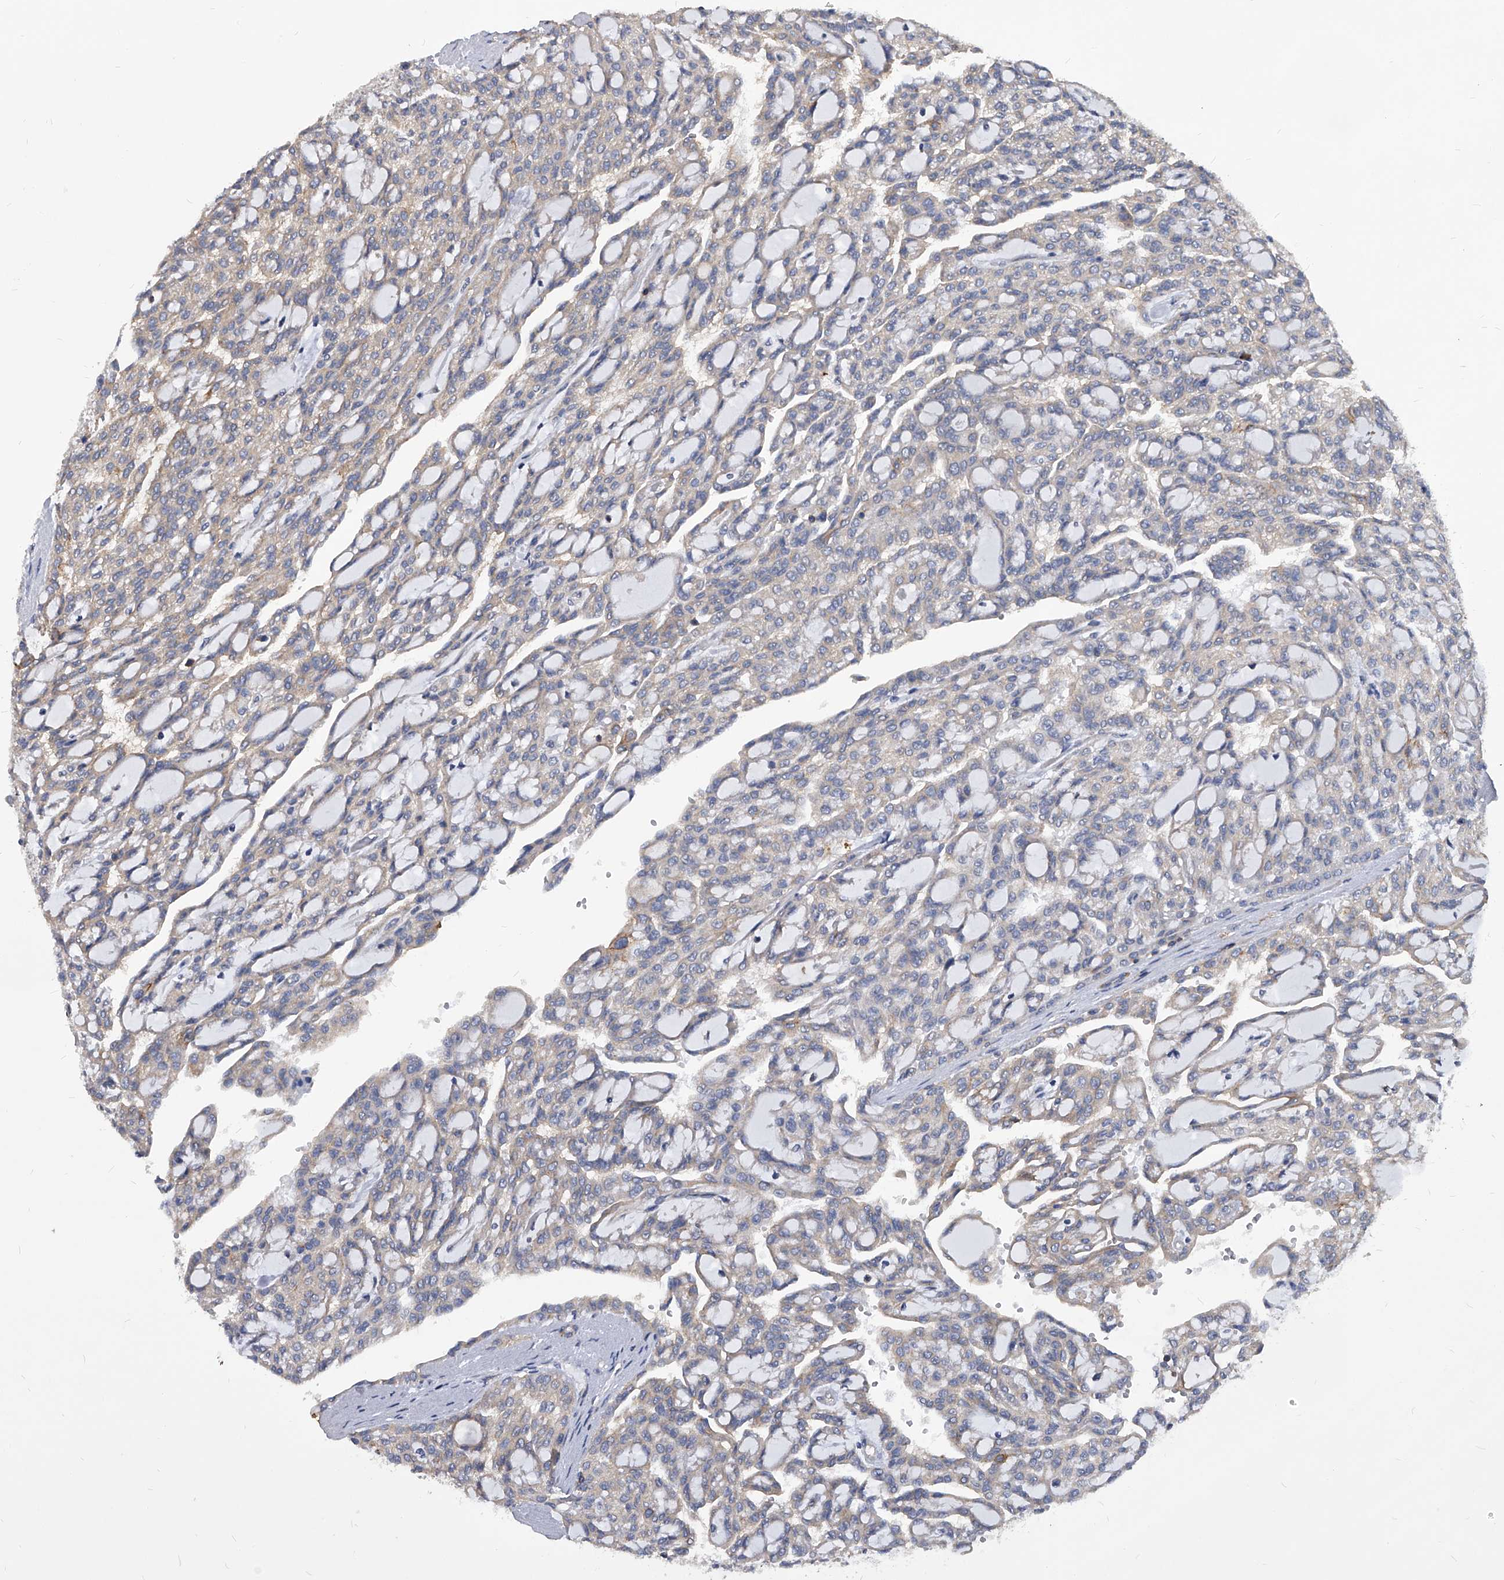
{"staining": {"intensity": "weak", "quantity": "<25%", "location": "cytoplasmic/membranous"}, "tissue": "renal cancer", "cell_type": "Tumor cells", "image_type": "cancer", "snomed": [{"axis": "morphology", "description": "Adenocarcinoma, NOS"}, {"axis": "topography", "description": "Kidney"}], "caption": "Immunohistochemical staining of adenocarcinoma (renal) exhibits no significant staining in tumor cells.", "gene": "ATG5", "patient": {"sex": "male", "age": 63}}